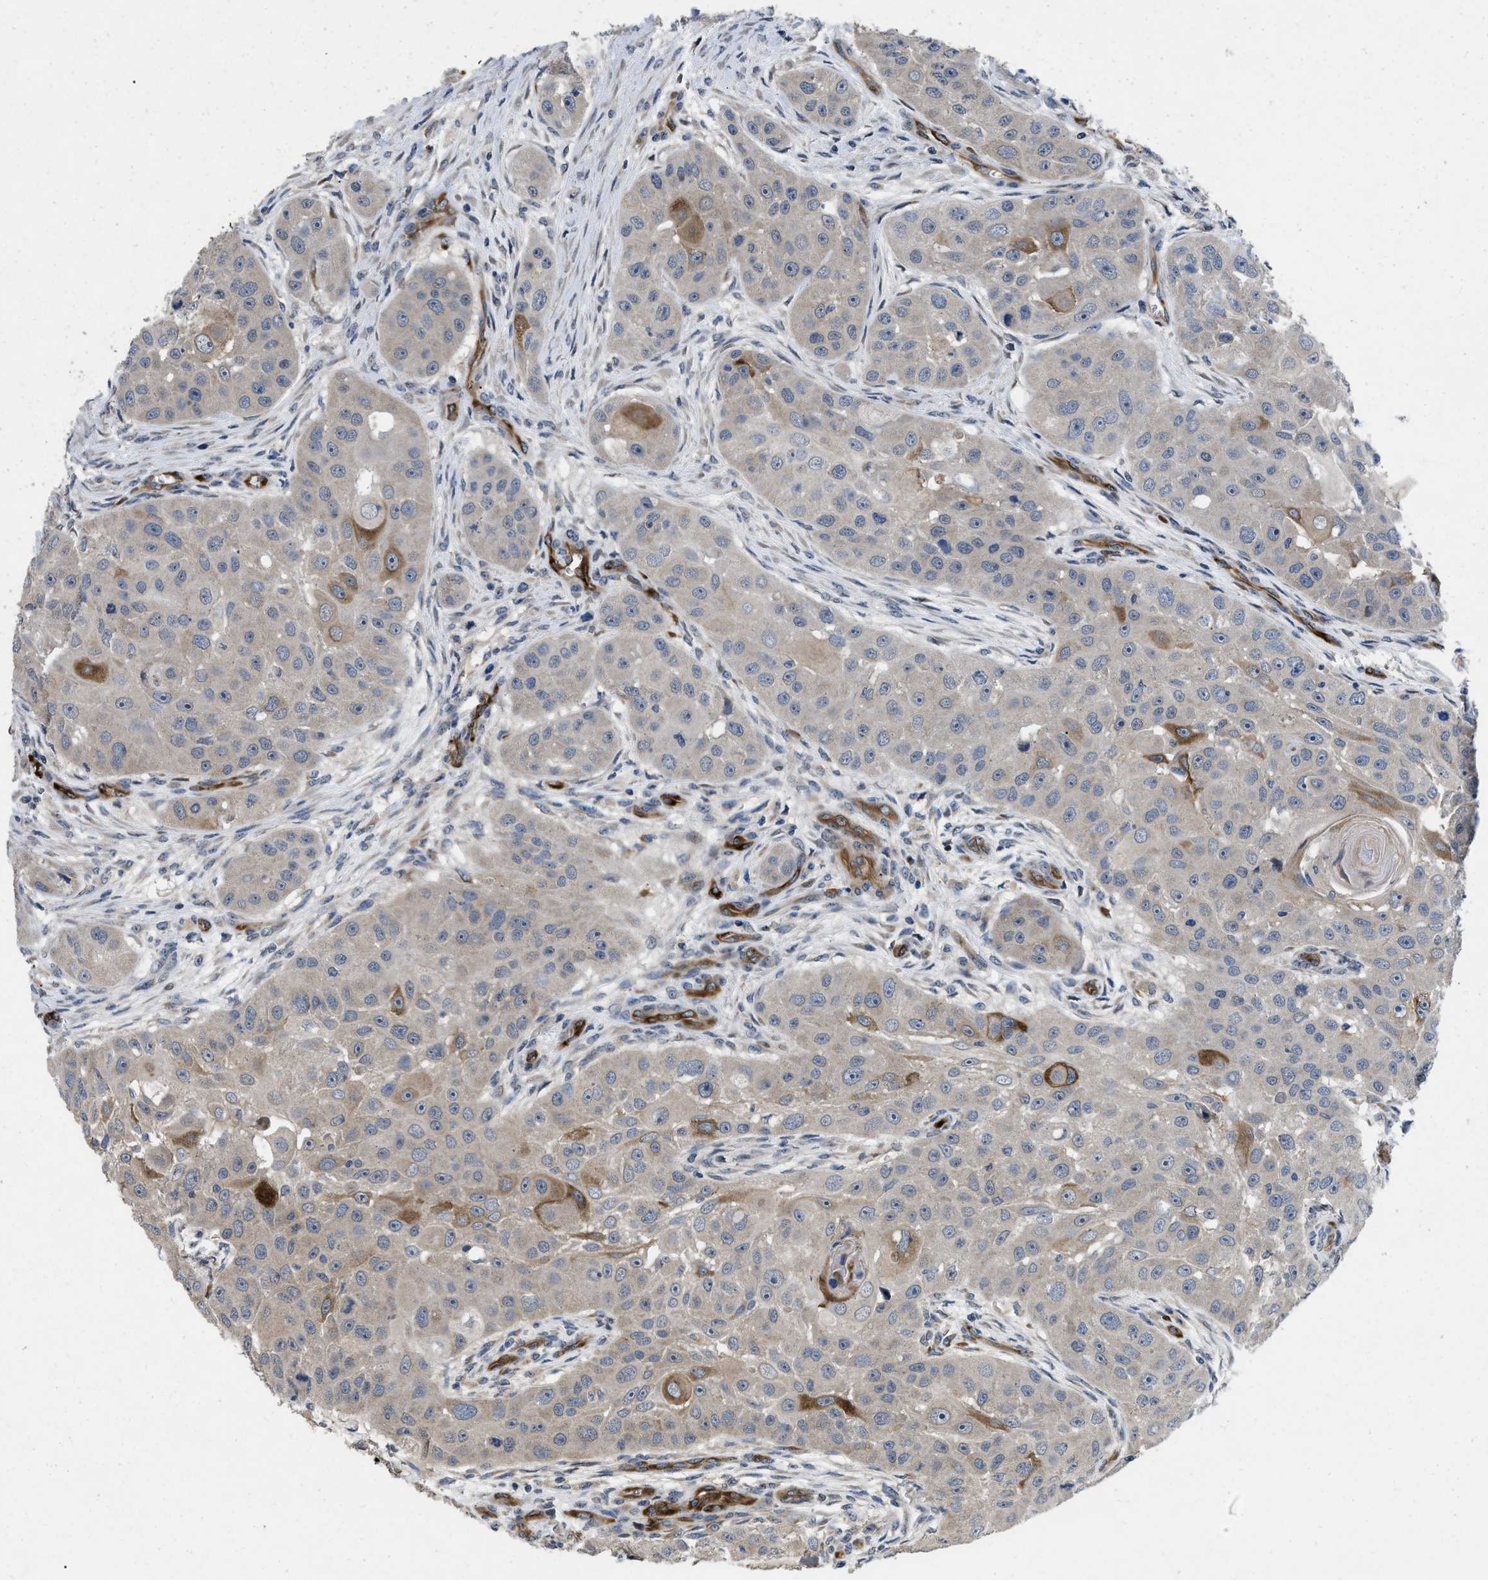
{"staining": {"intensity": "moderate", "quantity": "<25%", "location": "cytoplasmic/membranous"}, "tissue": "head and neck cancer", "cell_type": "Tumor cells", "image_type": "cancer", "snomed": [{"axis": "morphology", "description": "Normal tissue, NOS"}, {"axis": "morphology", "description": "Squamous cell carcinoma, NOS"}, {"axis": "topography", "description": "Skeletal muscle"}, {"axis": "topography", "description": "Head-Neck"}], "caption": "Immunohistochemical staining of head and neck cancer reveals moderate cytoplasmic/membranous protein expression in about <25% of tumor cells.", "gene": "HSPA12B", "patient": {"sex": "male", "age": 51}}